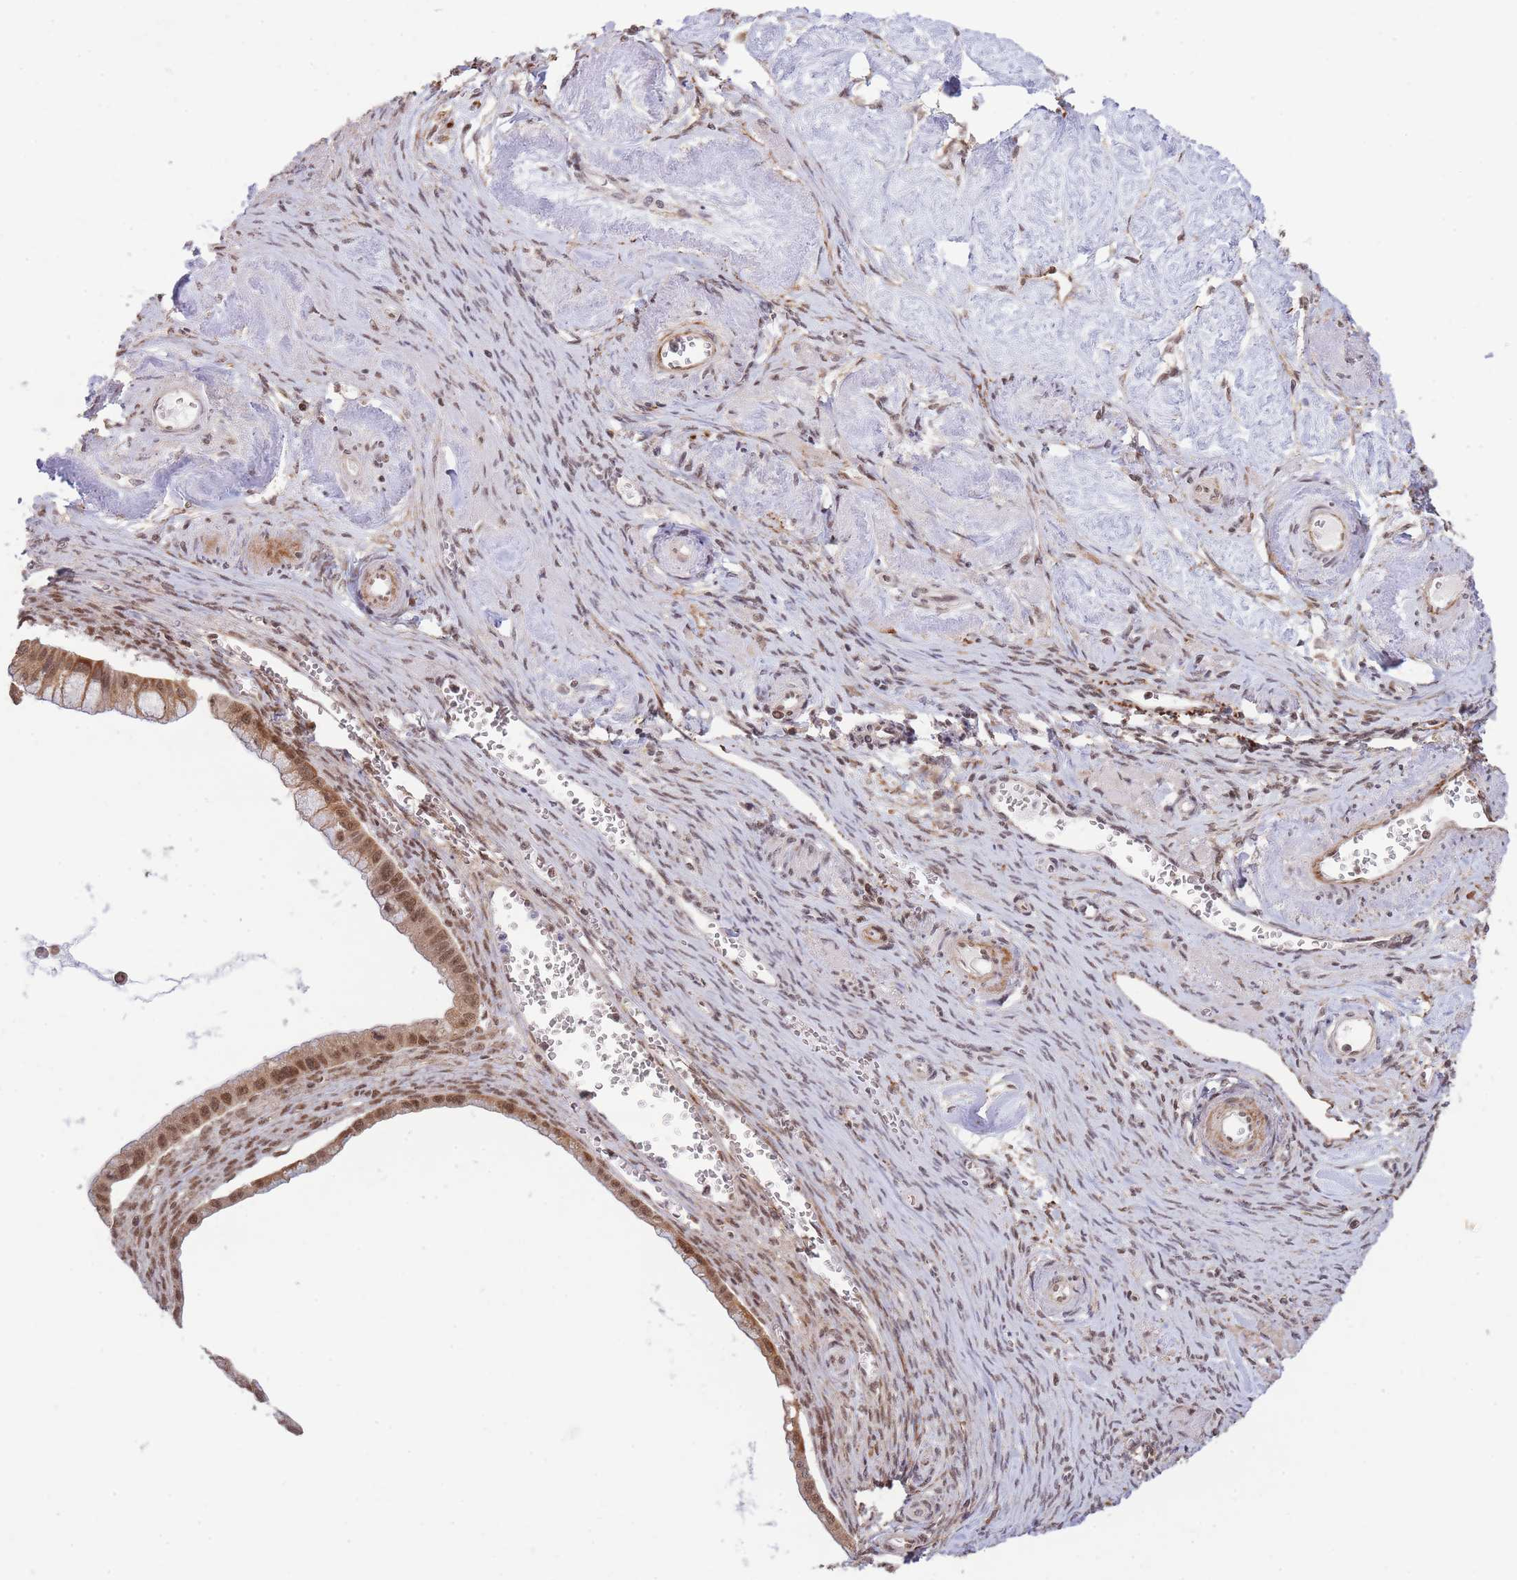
{"staining": {"intensity": "moderate", "quantity": ">75%", "location": "cytoplasmic/membranous,nuclear"}, "tissue": "ovarian cancer", "cell_type": "Tumor cells", "image_type": "cancer", "snomed": [{"axis": "morphology", "description": "Cystadenocarcinoma, mucinous, NOS"}, {"axis": "topography", "description": "Ovary"}], "caption": "Brown immunohistochemical staining in human ovarian cancer (mucinous cystadenocarcinoma) displays moderate cytoplasmic/membranous and nuclear positivity in about >75% of tumor cells.", "gene": "CARD8", "patient": {"sex": "female", "age": 59}}